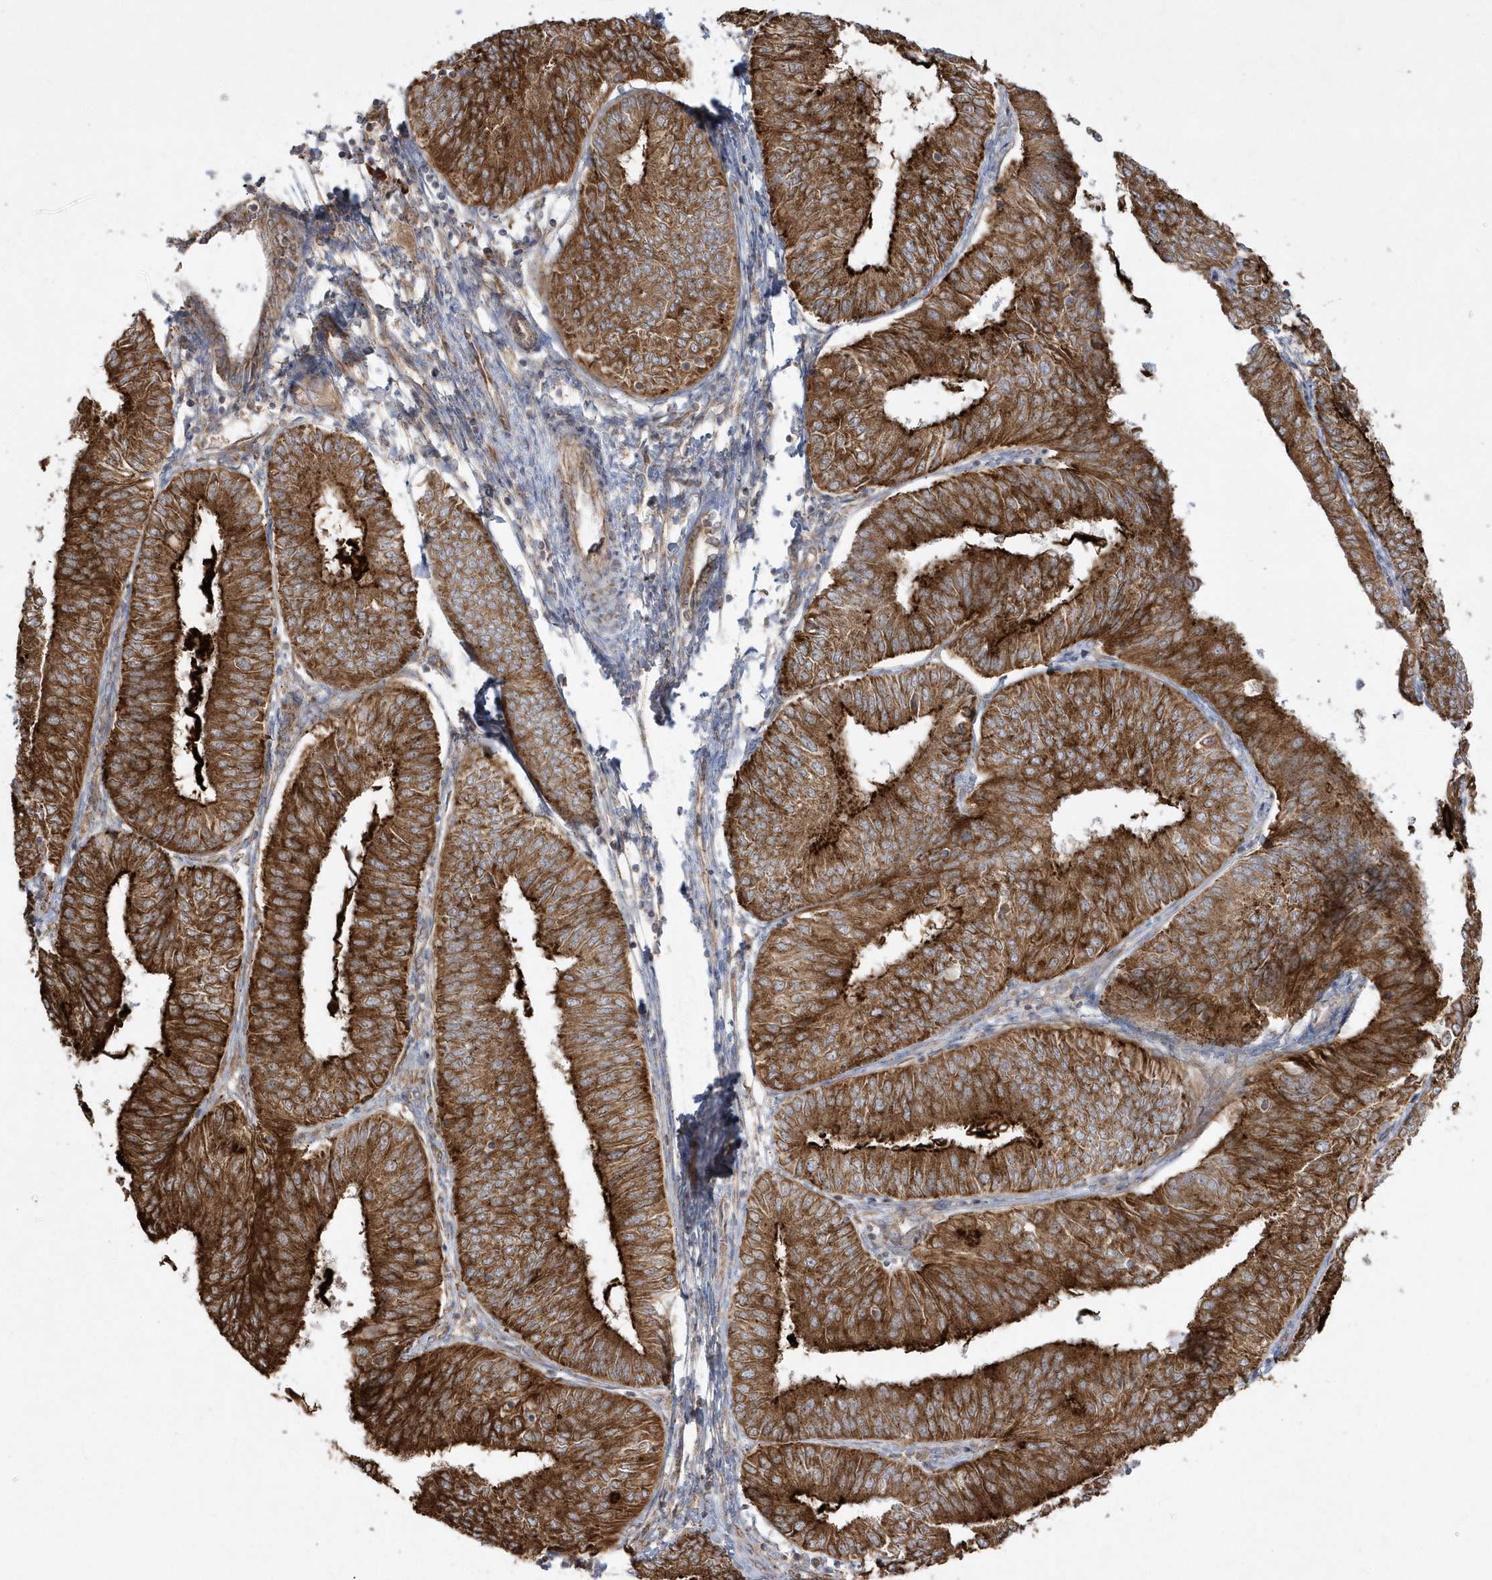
{"staining": {"intensity": "strong", "quantity": ">75%", "location": "cytoplasmic/membranous"}, "tissue": "endometrial cancer", "cell_type": "Tumor cells", "image_type": "cancer", "snomed": [{"axis": "morphology", "description": "Adenocarcinoma, NOS"}, {"axis": "topography", "description": "Endometrium"}], "caption": "The histopathology image demonstrates staining of endometrial cancer (adenocarcinoma), revealing strong cytoplasmic/membranous protein positivity (brown color) within tumor cells.", "gene": "SH3BP2", "patient": {"sex": "female", "age": 58}}